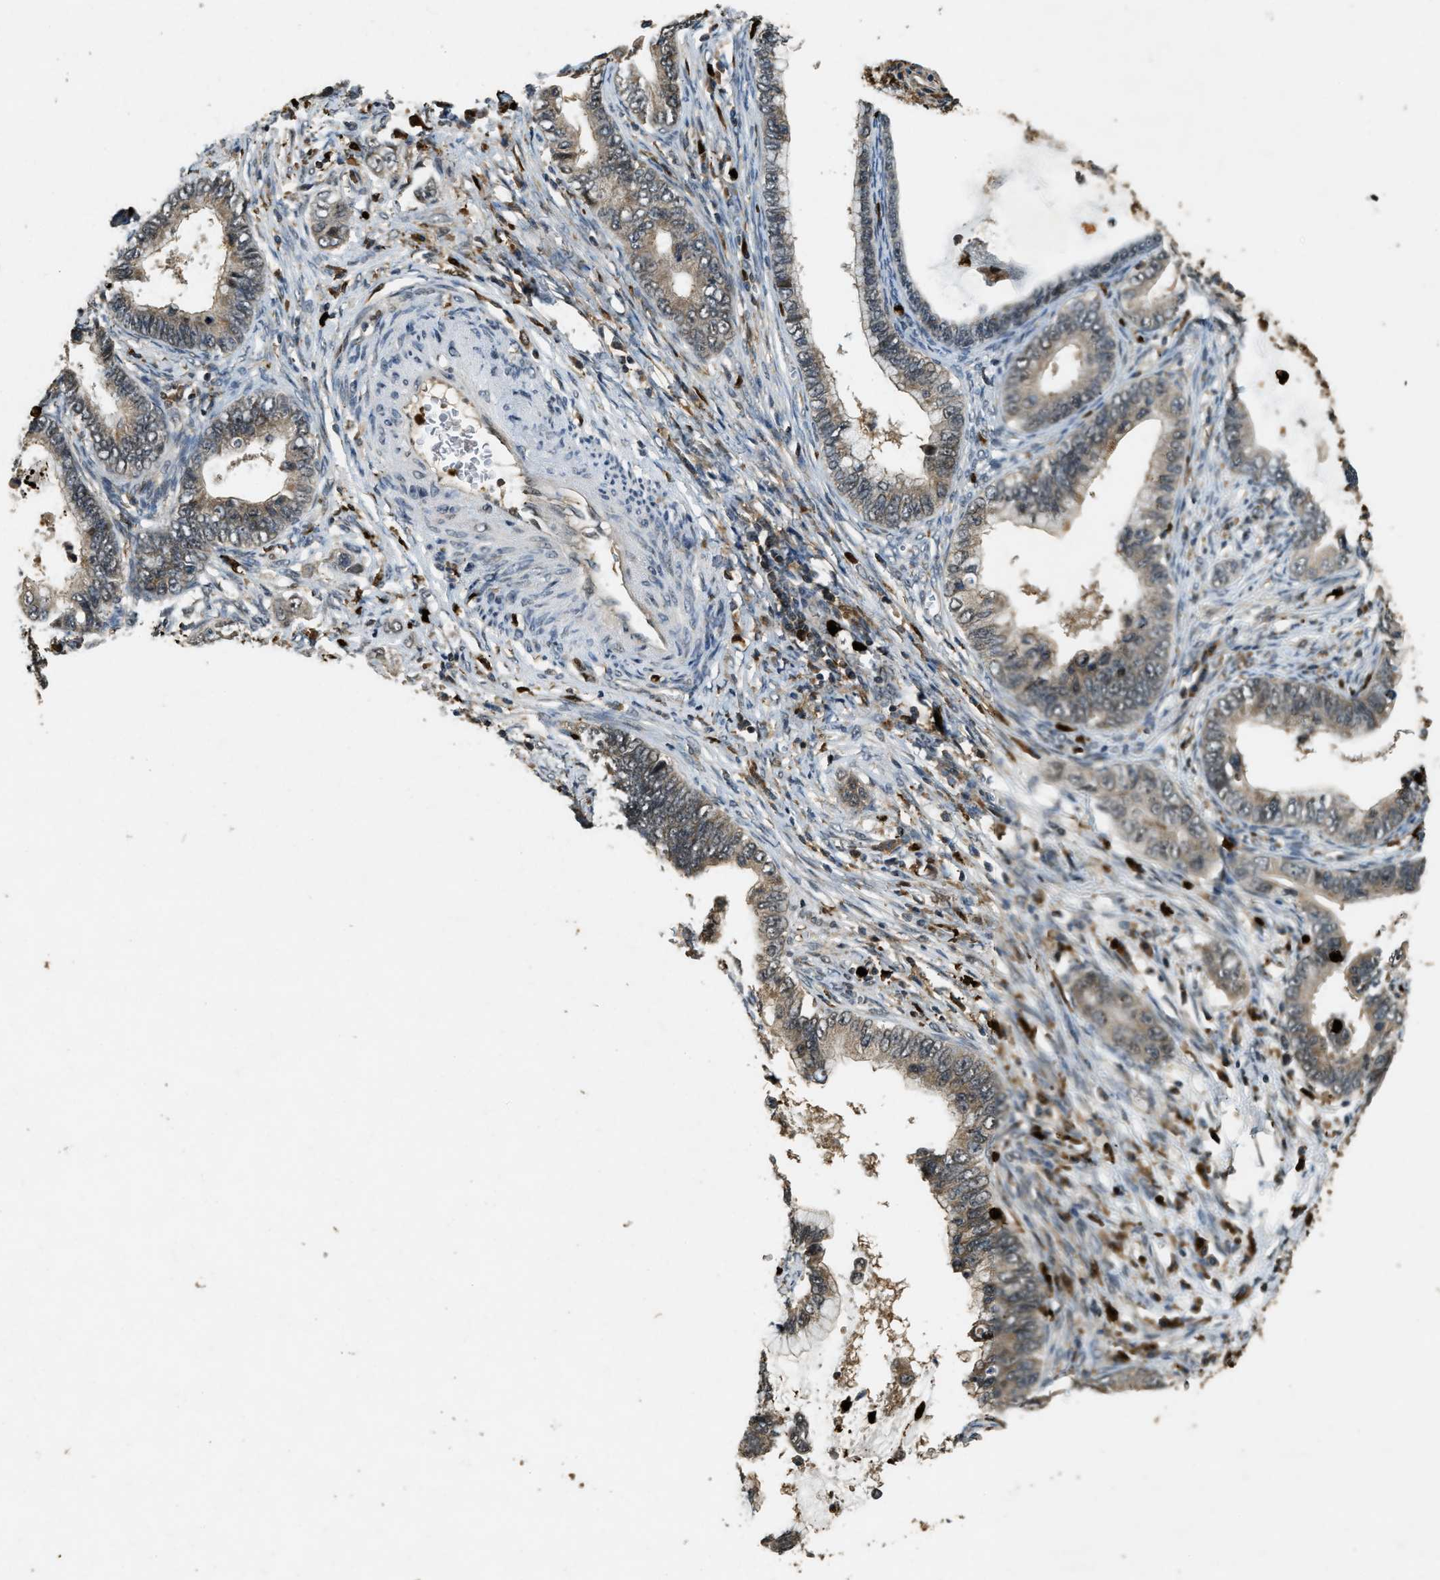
{"staining": {"intensity": "moderate", "quantity": ">75%", "location": "cytoplasmic/membranous"}, "tissue": "cervical cancer", "cell_type": "Tumor cells", "image_type": "cancer", "snomed": [{"axis": "morphology", "description": "Adenocarcinoma, NOS"}, {"axis": "topography", "description": "Cervix"}], "caption": "Cervical cancer stained with IHC displays moderate cytoplasmic/membranous staining in about >75% of tumor cells. (IHC, brightfield microscopy, high magnification).", "gene": "RNF141", "patient": {"sex": "female", "age": 44}}